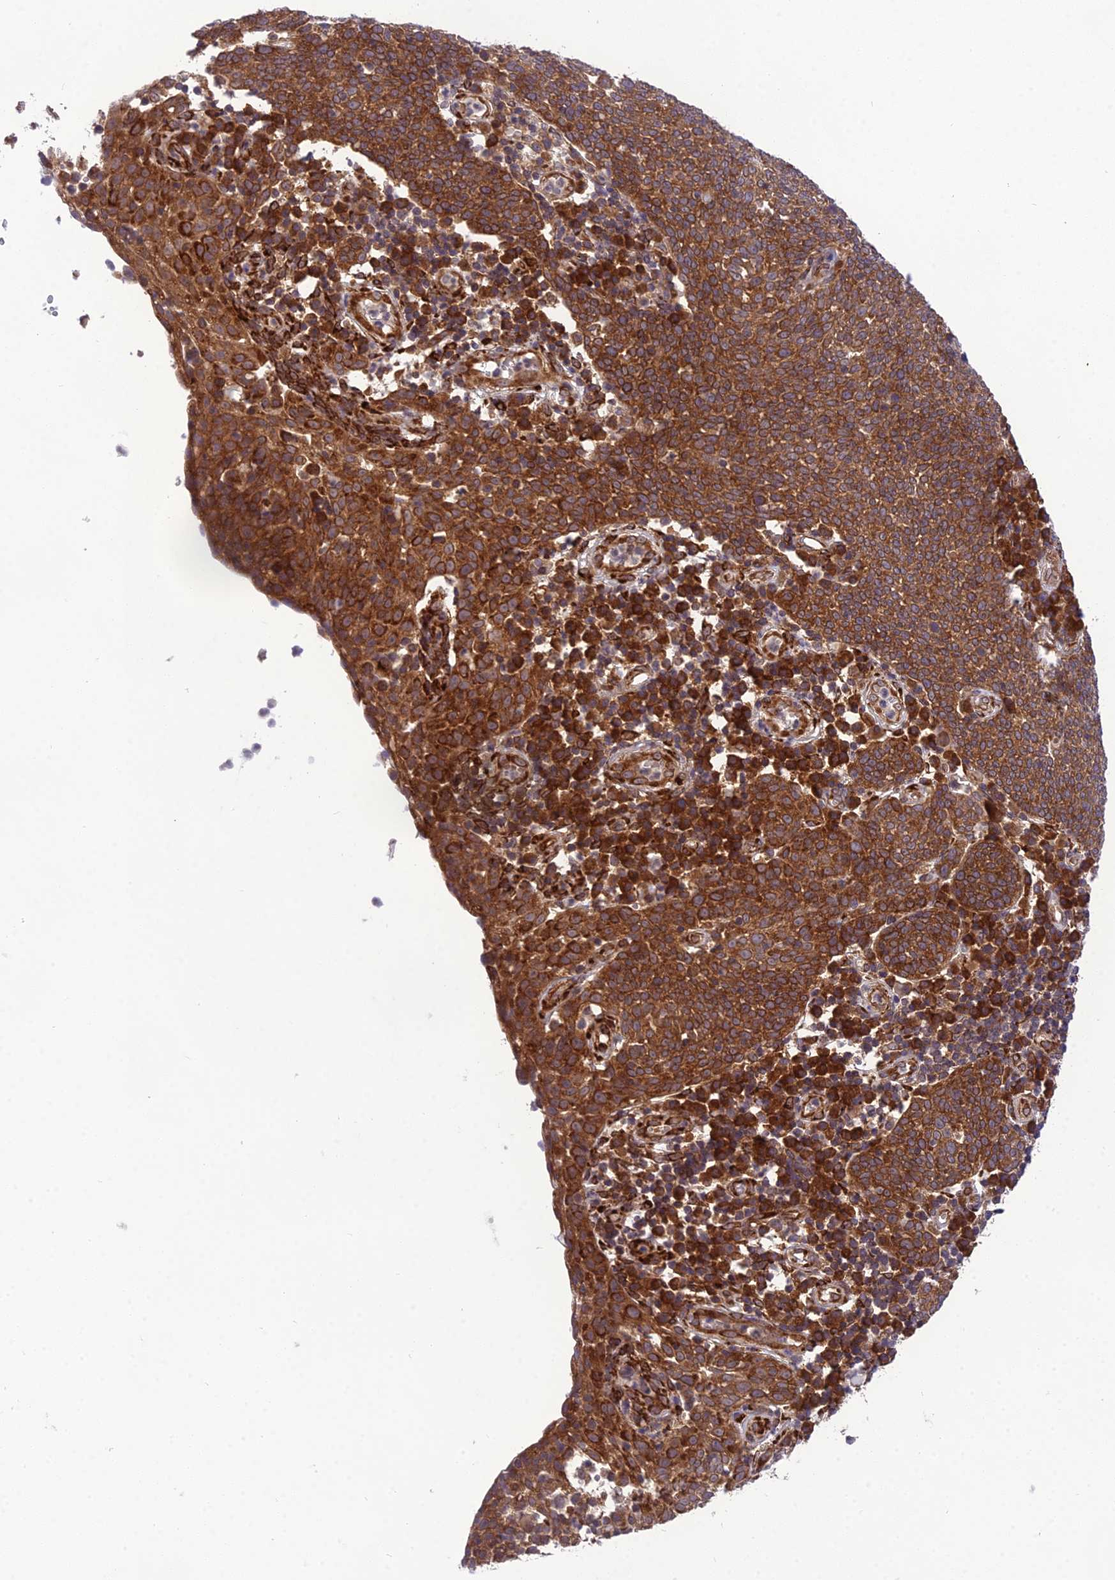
{"staining": {"intensity": "strong", "quantity": ">75%", "location": "cytoplasmic/membranous"}, "tissue": "cervical cancer", "cell_type": "Tumor cells", "image_type": "cancer", "snomed": [{"axis": "morphology", "description": "Squamous cell carcinoma, NOS"}, {"axis": "topography", "description": "Cervix"}], "caption": "Immunohistochemistry (IHC) image of cervical squamous cell carcinoma stained for a protein (brown), which exhibits high levels of strong cytoplasmic/membranous expression in approximately >75% of tumor cells.", "gene": "DHCR7", "patient": {"sex": "female", "age": 34}}